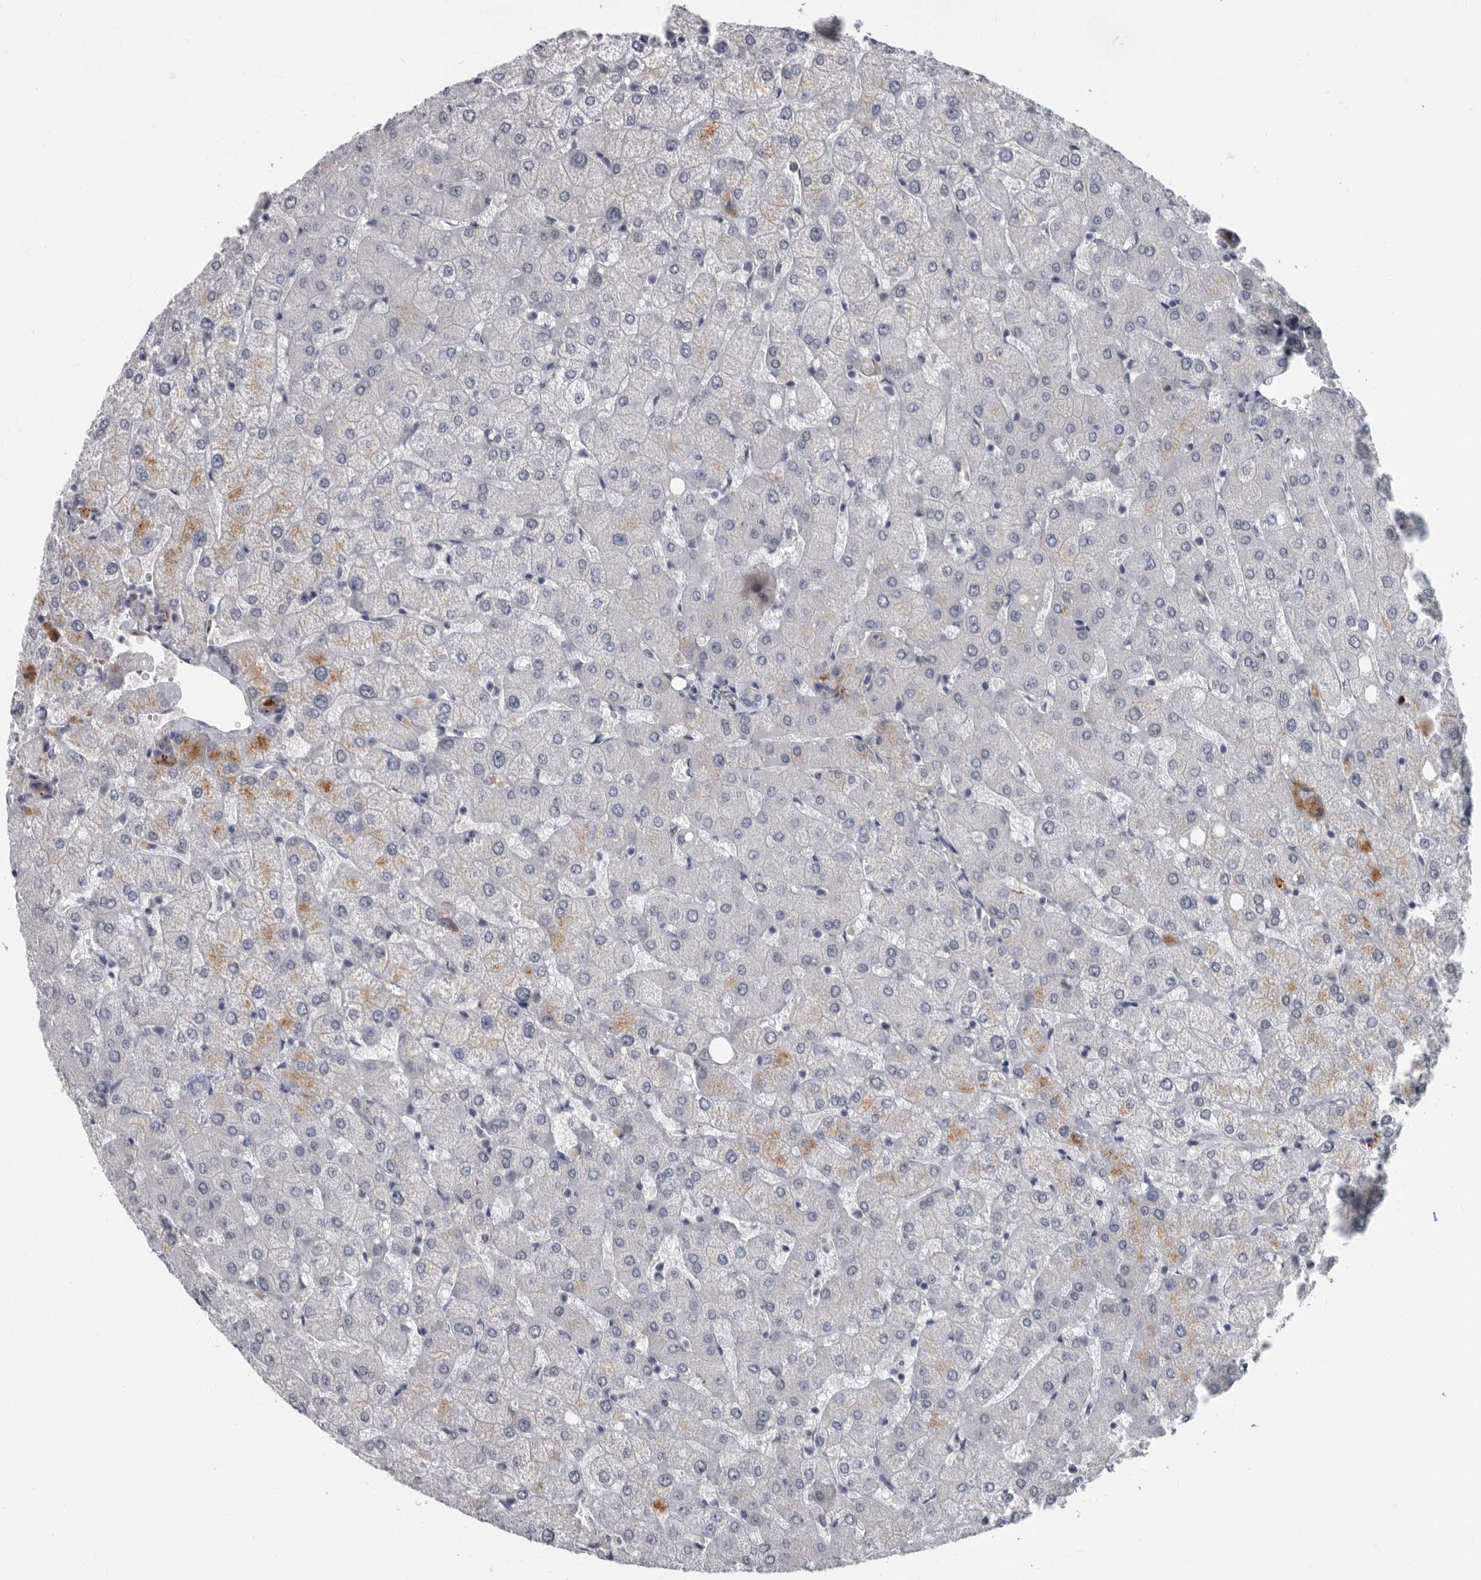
{"staining": {"intensity": "negative", "quantity": "none", "location": "none"}, "tissue": "liver", "cell_type": "Cholangiocytes", "image_type": "normal", "snomed": [{"axis": "morphology", "description": "Normal tissue, NOS"}, {"axis": "topography", "description": "Liver"}], "caption": "Immunohistochemistry (IHC) of normal liver demonstrates no expression in cholangiocytes.", "gene": "SLC25A39", "patient": {"sex": "female", "age": 54}}